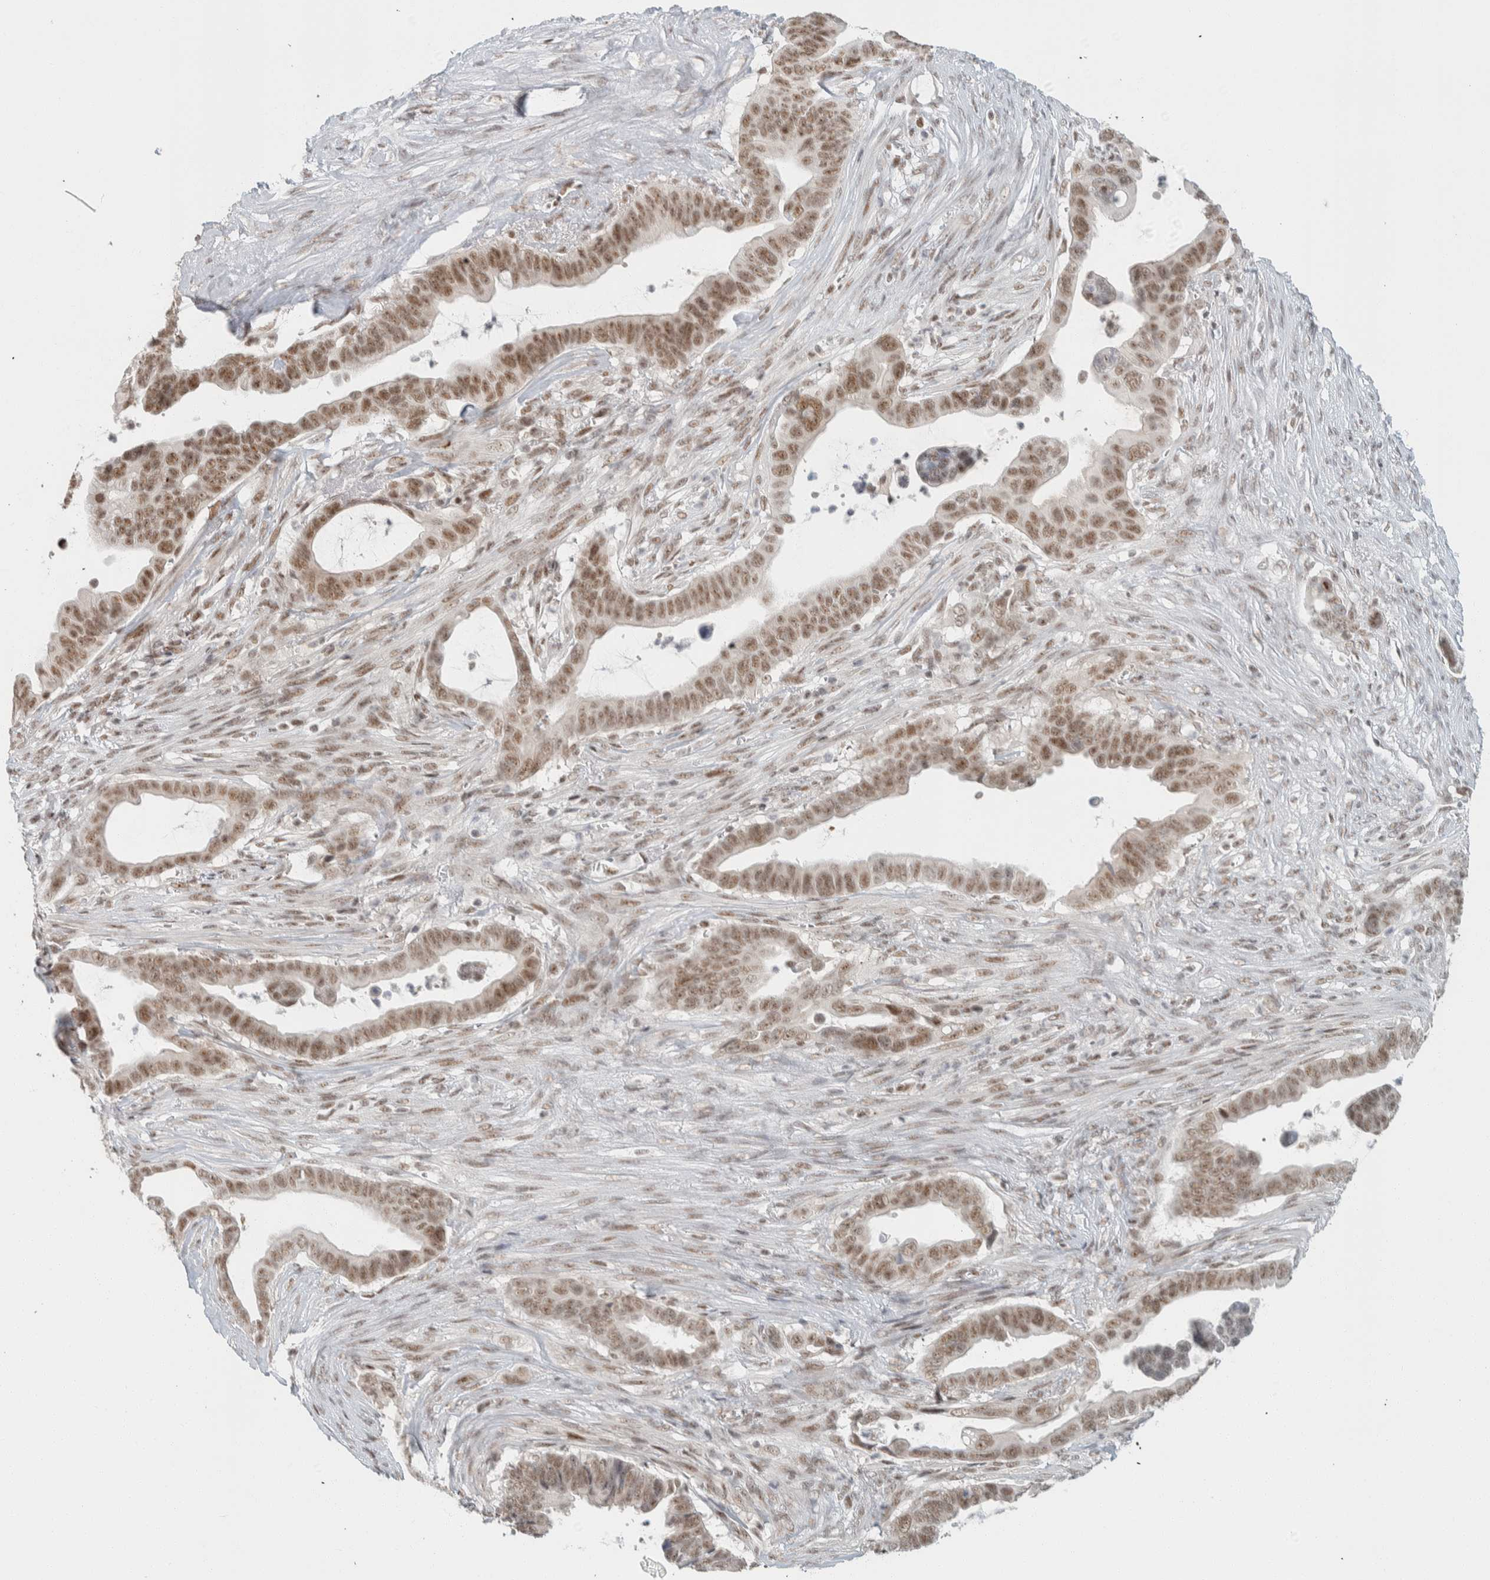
{"staining": {"intensity": "moderate", "quantity": ">75%", "location": "nuclear"}, "tissue": "pancreatic cancer", "cell_type": "Tumor cells", "image_type": "cancer", "snomed": [{"axis": "morphology", "description": "Adenocarcinoma, NOS"}, {"axis": "topography", "description": "Pancreas"}], "caption": "DAB (3,3'-diaminobenzidine) immunohistochemical staining of human adenocarcinoma (pancreatic) demonstrates moderate nuclear protein positivity in approximately >75% of tumor cells. The staining is performed using DAB brown chromogen to label protein expression. The nuclei are counter-stained blue using hematoxylin.", "gene": "ZBTB2", "patient": {"sex": "female", "age": 72}}